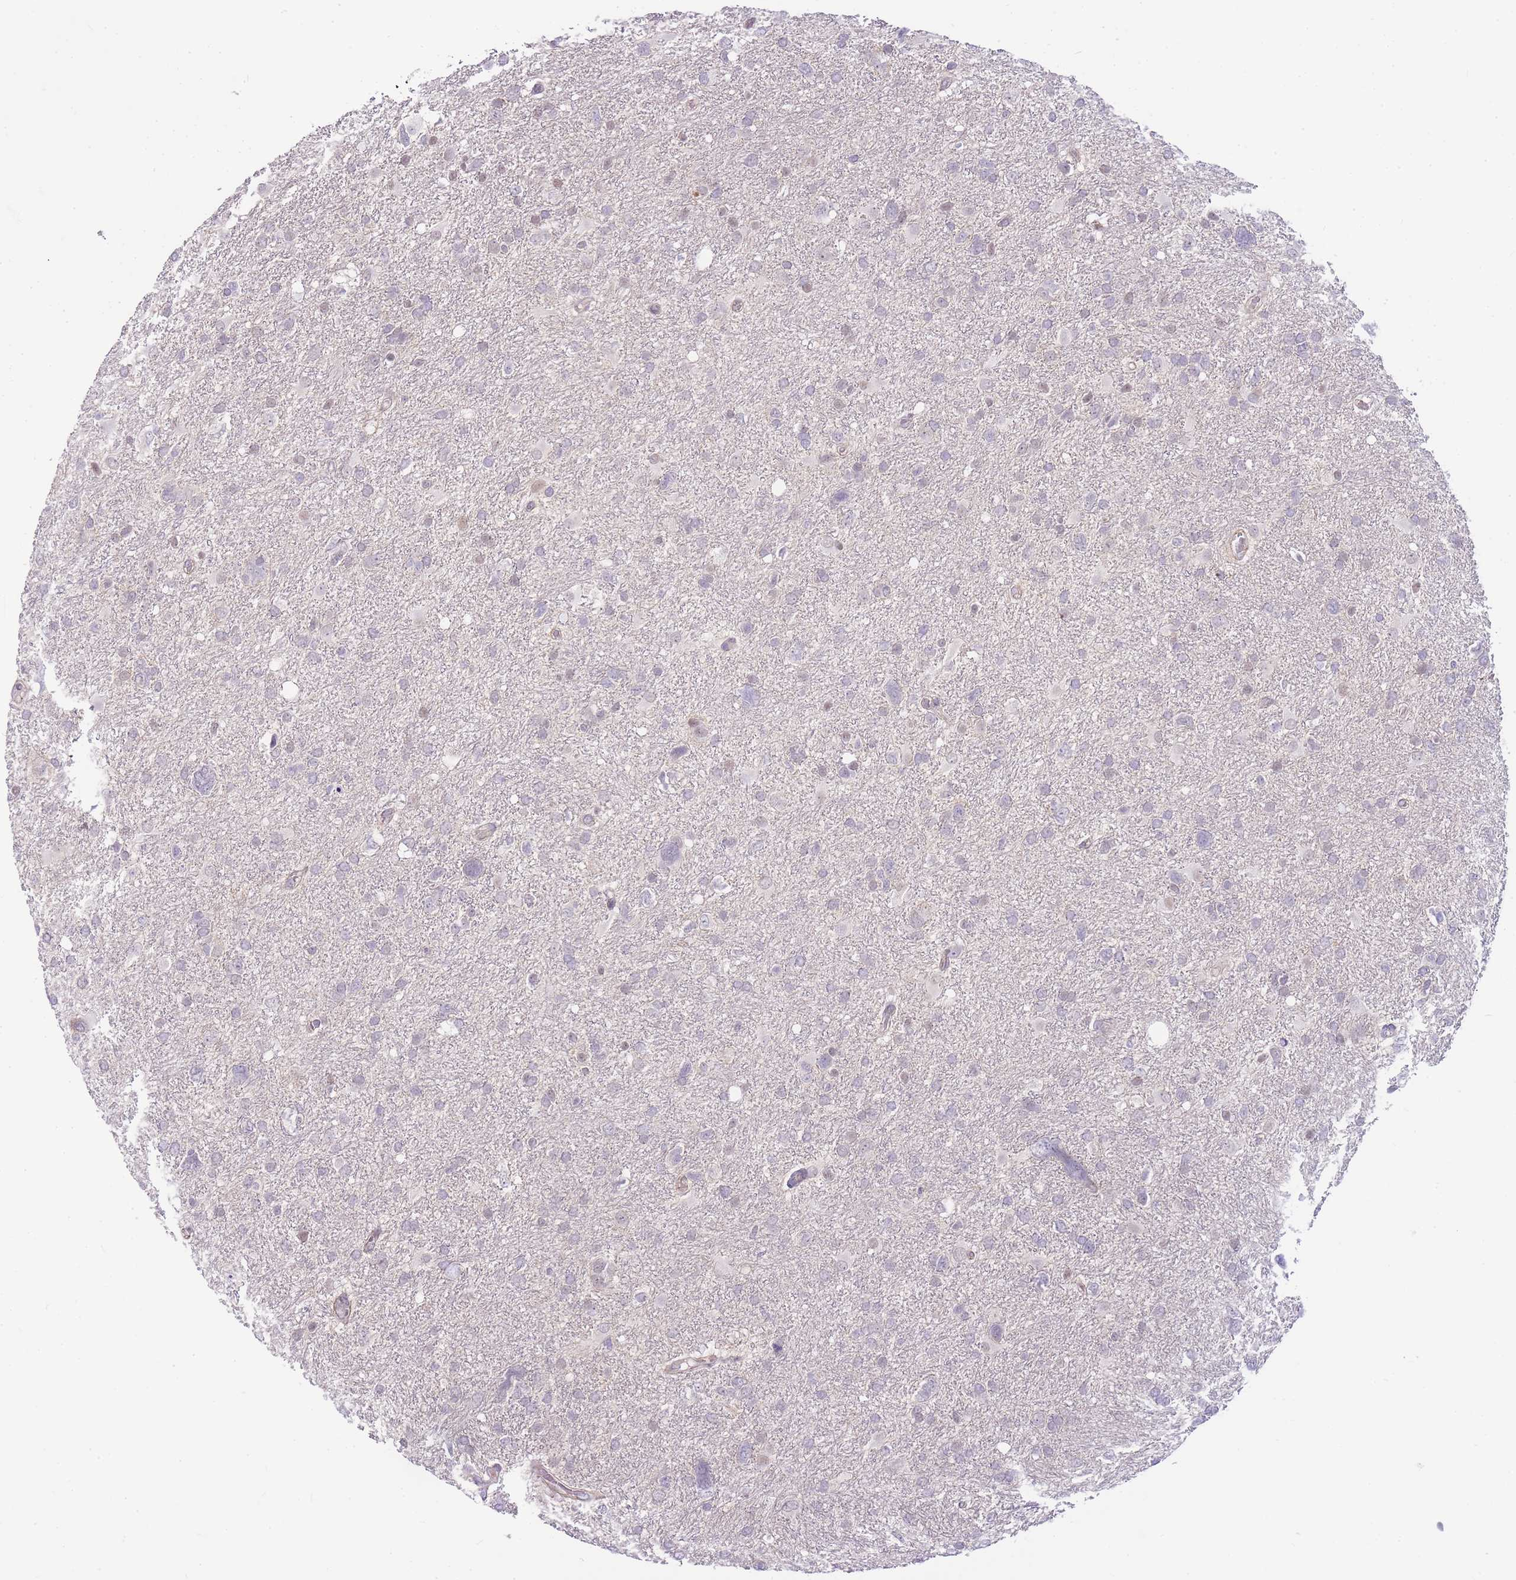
{"staining": {"intensity": "negative", "quantity": "none", "location": "none"}, "tissue": "glioma", "cell_type": "Tumor cells", "image_type": "cancer", "snomed": [{"axis": "morphology", "description": "Glioma, malignant, High grade"}, {"axis": "topography", "description": "Brain"}], "caption": "Glioma was stained to show a protein in brown. There is no significant expression in tumor cells.", "gene": "CLBA1", "patient": {"sex": "male", "age": 61}}